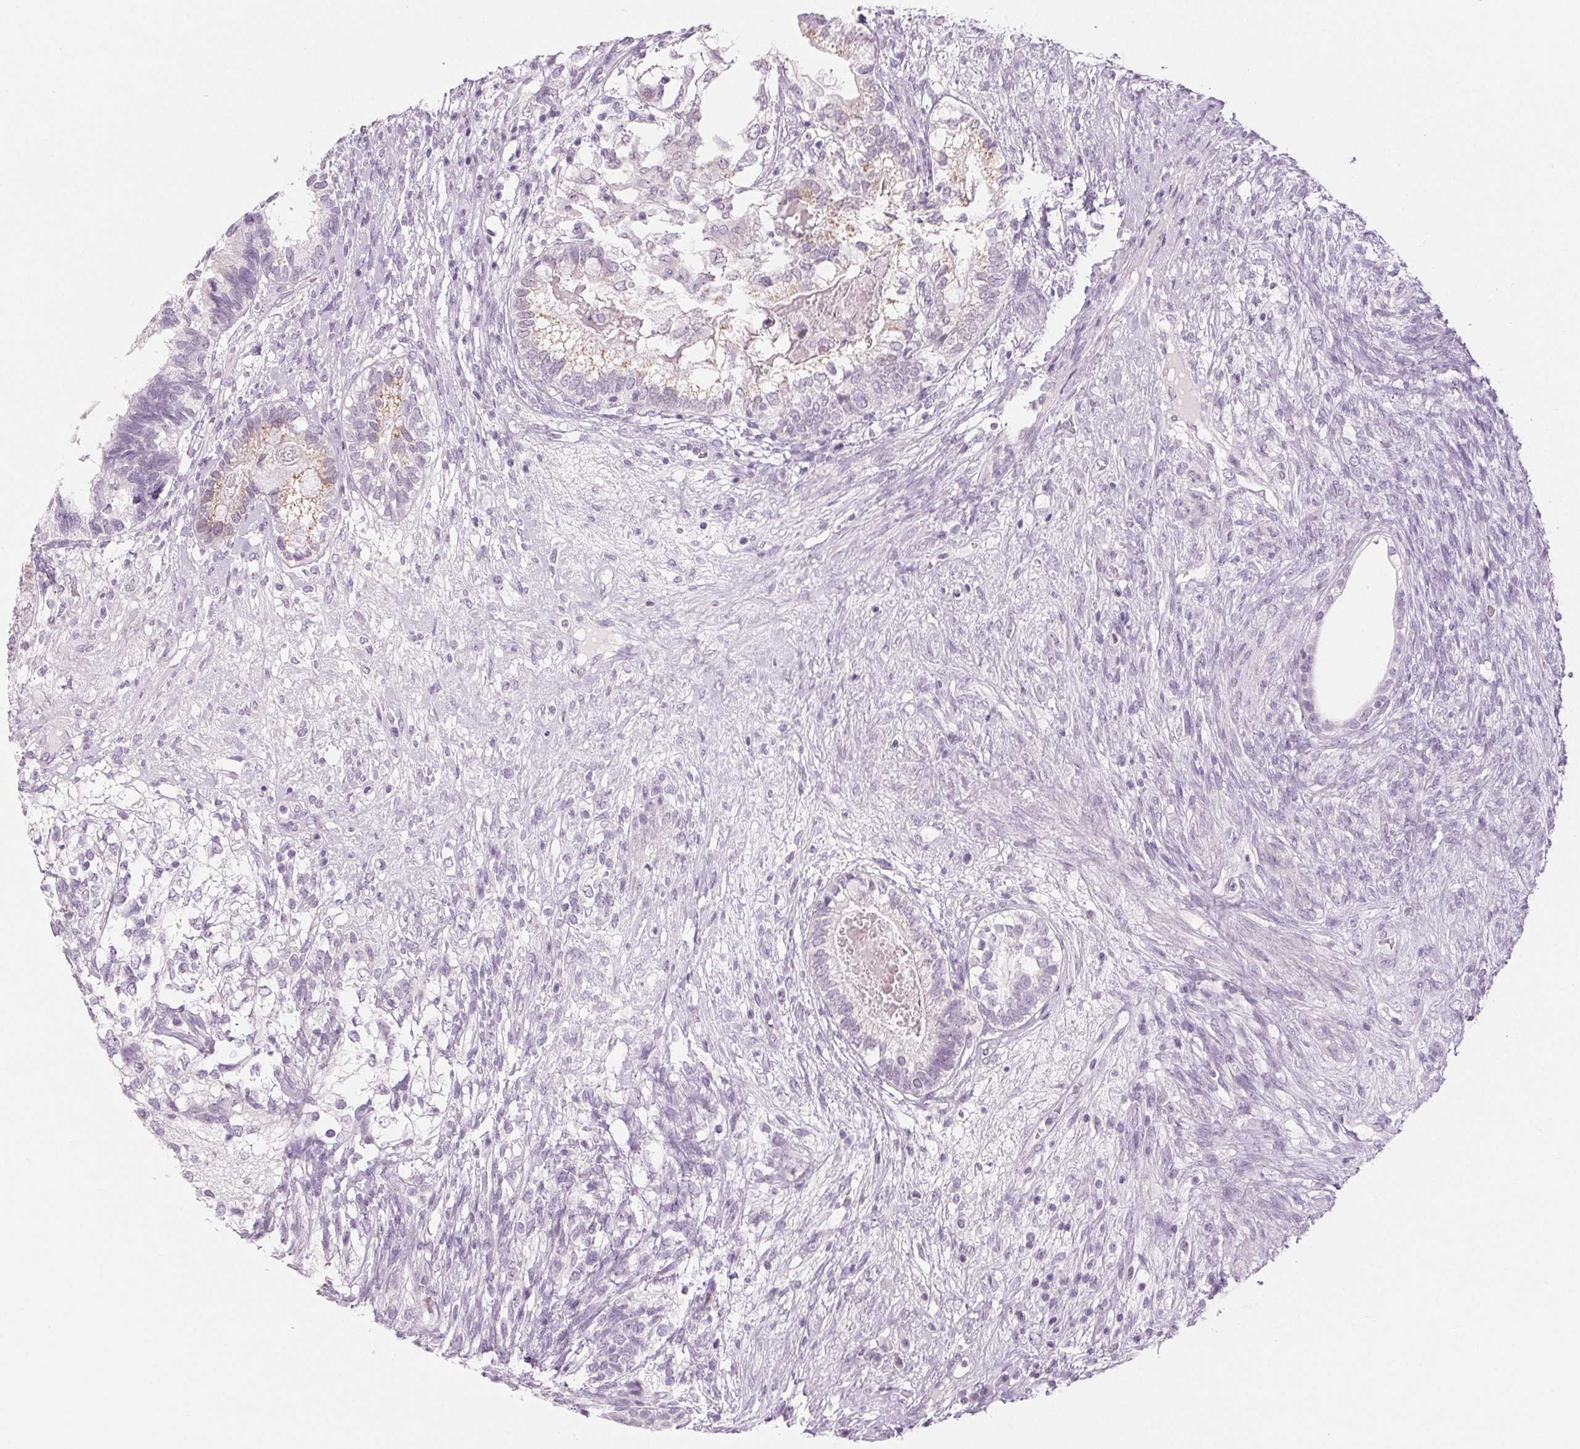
{"staining": {"intensity": "weak", "quantity": "<25%", "location": "cytoplasmic/membranous"}, "tissue": "testis cancer", "cell_type": "Tumor cells", "image_type": "cancer", "snomed": [{"axis": "morphology", "description": "Seminoma, NOS"}, {"axis": "morphology", "description": "Carcinoma, Embryonal, NOS"}, {"axis": "topography", "description": "Testis"}], "caption": "Testis cancer was stained to show a protein in brown. There is no significant positivity in tumor cells.", "gene": "EHHADH", "patient": {"sex": "male", "age": 41}}